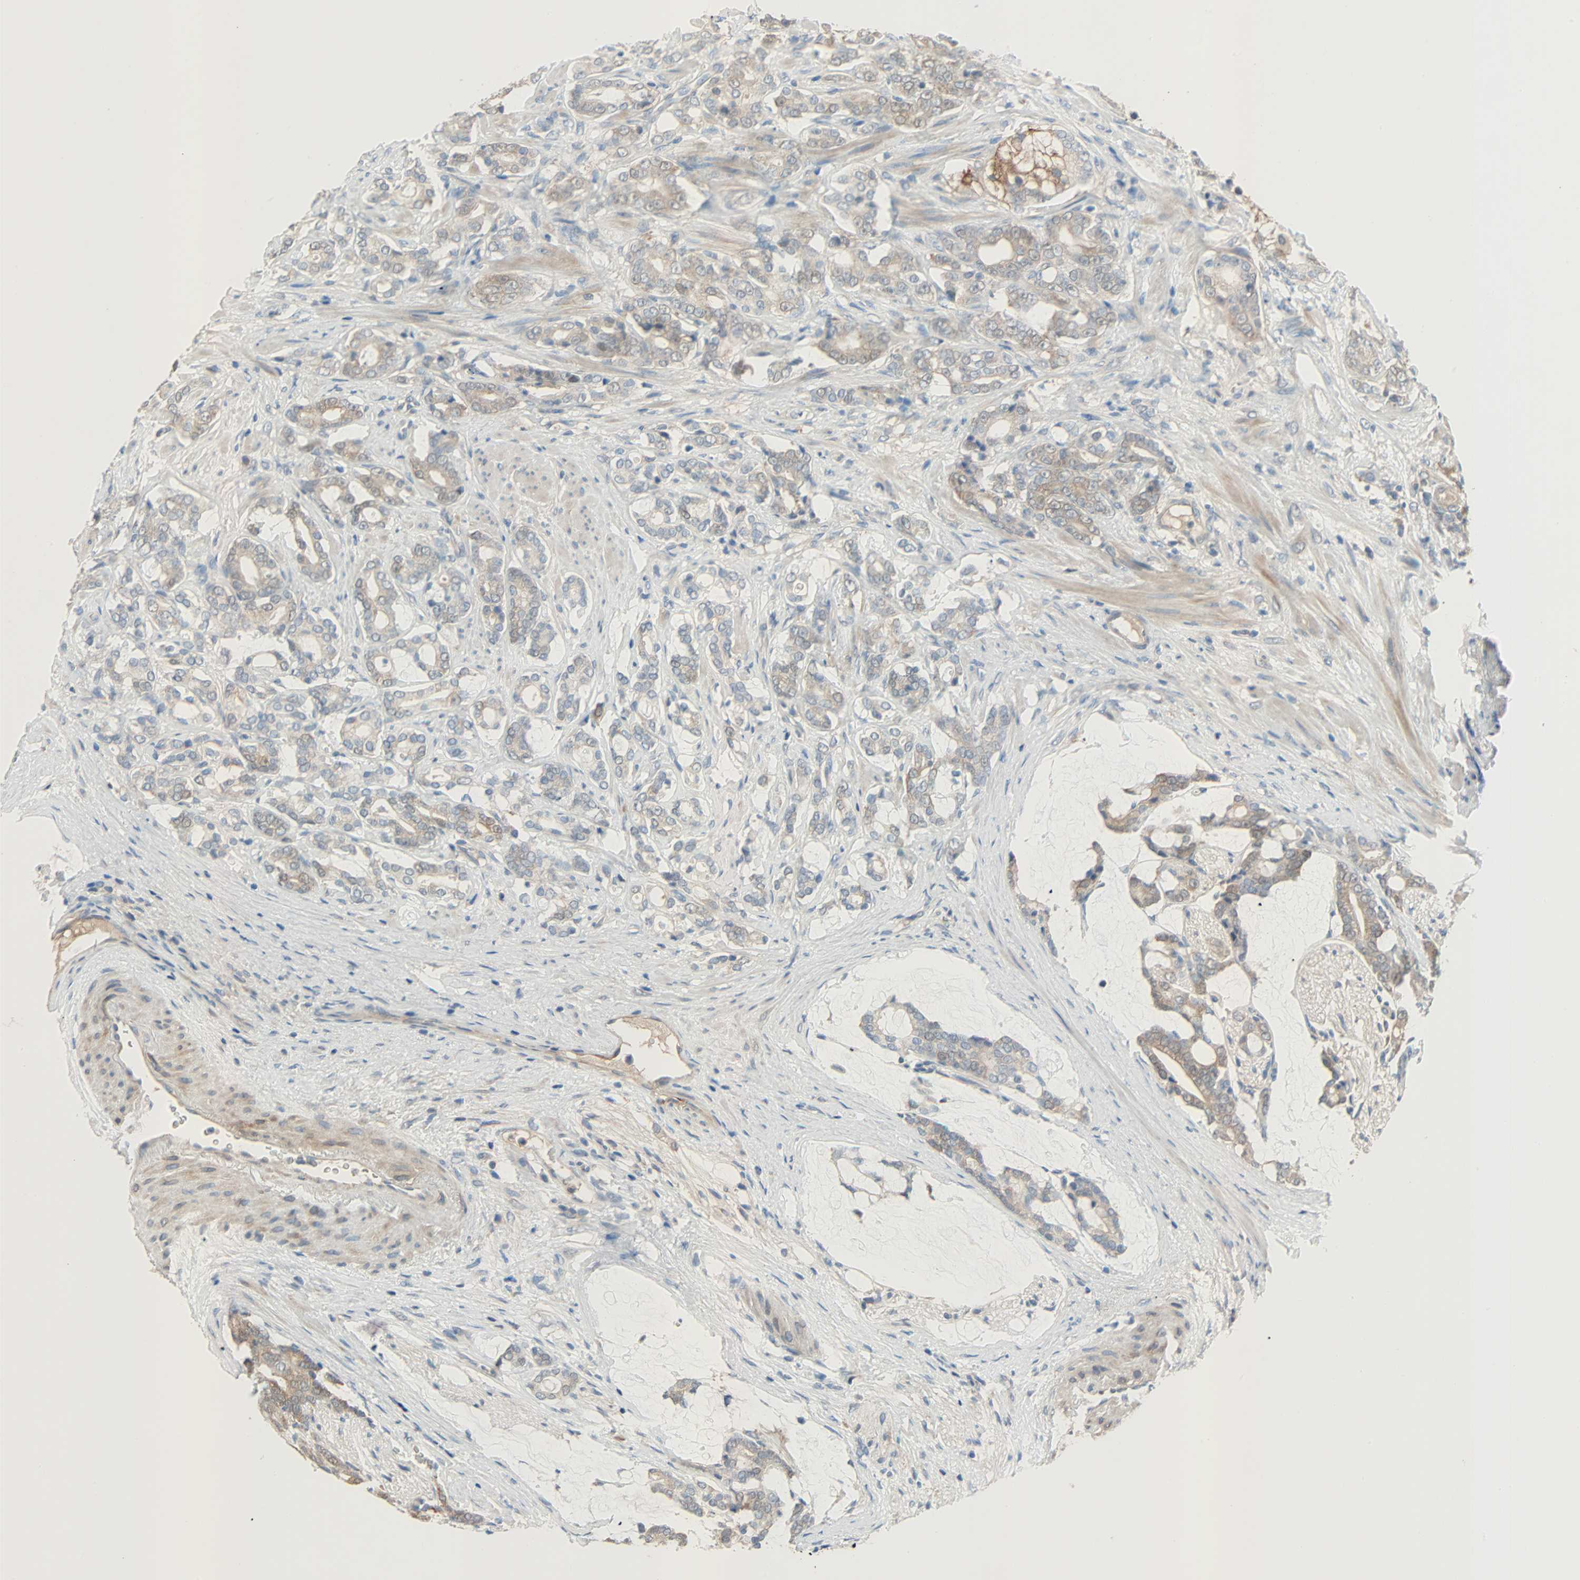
{"staining": {"intensity": "weak", "quantity": "25%-75%", "location": "cytoplasmic/membranous"}, "tissue": "prostate cancer", "cell_type": "Tumor cells", "image_type": "cancer", "snomed": [{"axis": "morphology", "description": "Adenocarcinoma, Low grade"}, {"axis": "topography", "description": "Prostate"}], "caption": "This micrograph displays immunohistochemistry staining of human prostate cancer (adenocarcinoma (low-grade)), with low weak cytoplasmic/membranous staining in approximately 25%-75% of tumor cells.", "gene": "TNFRSF12A", "patient": {"sex": "male", "age": 58}}